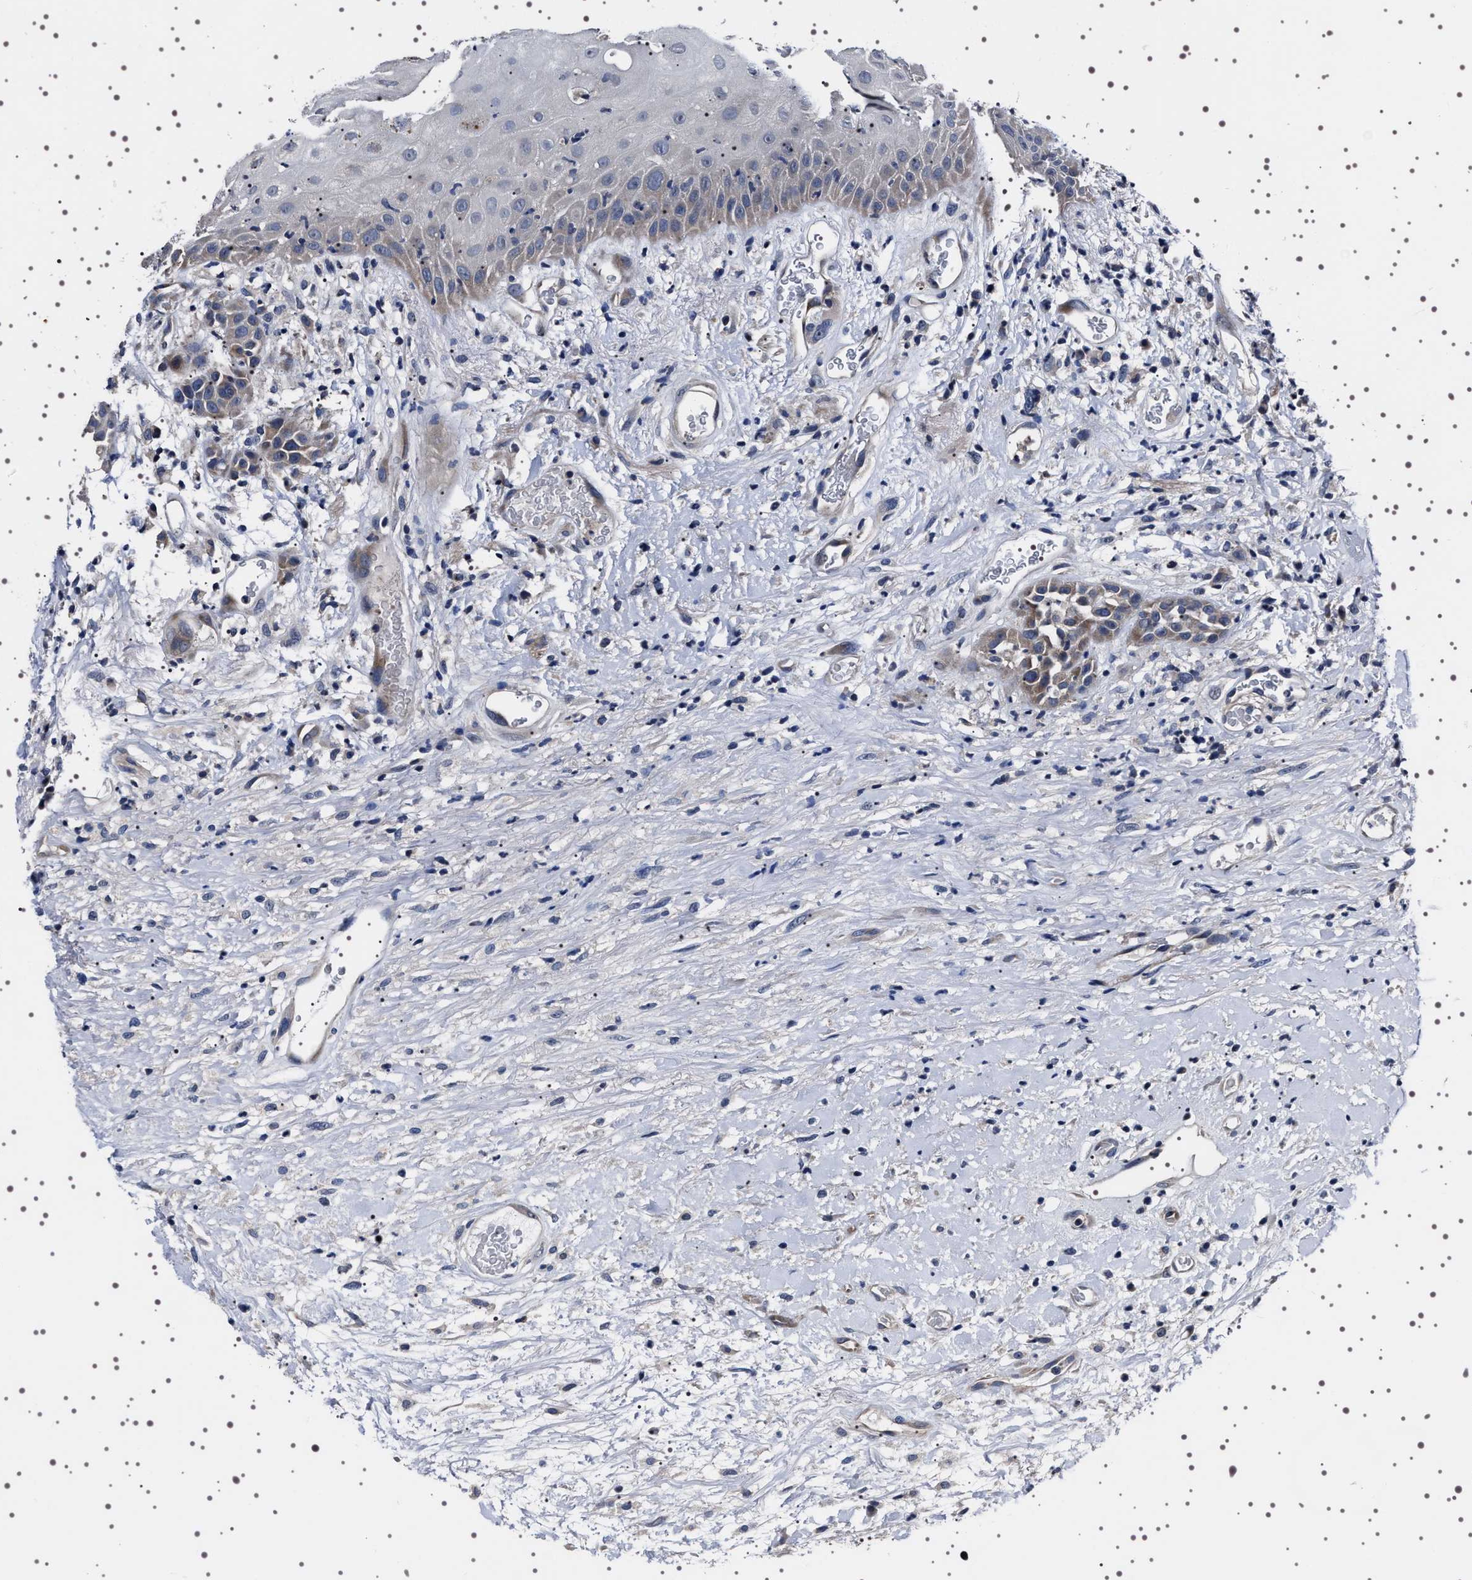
{"staining": {"intensity": "weak", "quantity": ">75%", "location": "cytoplasmic/membranous"}, "tissue": "head and neck cancer", "cell_type": "Tumor cells", "image_type": "cancer", "snomed": [{"axis": "morphology", "description": "Normal tissue, NOS"}, {"axis": "morphology", "description": "Squamous cell carcinoma, NOS"}, {"axis": "topography", "description": "Cartilage tissue"}, {"axis": "topography", "description": "Head-Neck"}], "caption": "A brown stain shows weak cytoplasmic/membranous positivity of a protein in head and neck cancer tumor cells.", "gene": "TARBP1", "patient": {"sex": "male", "age": 62}}